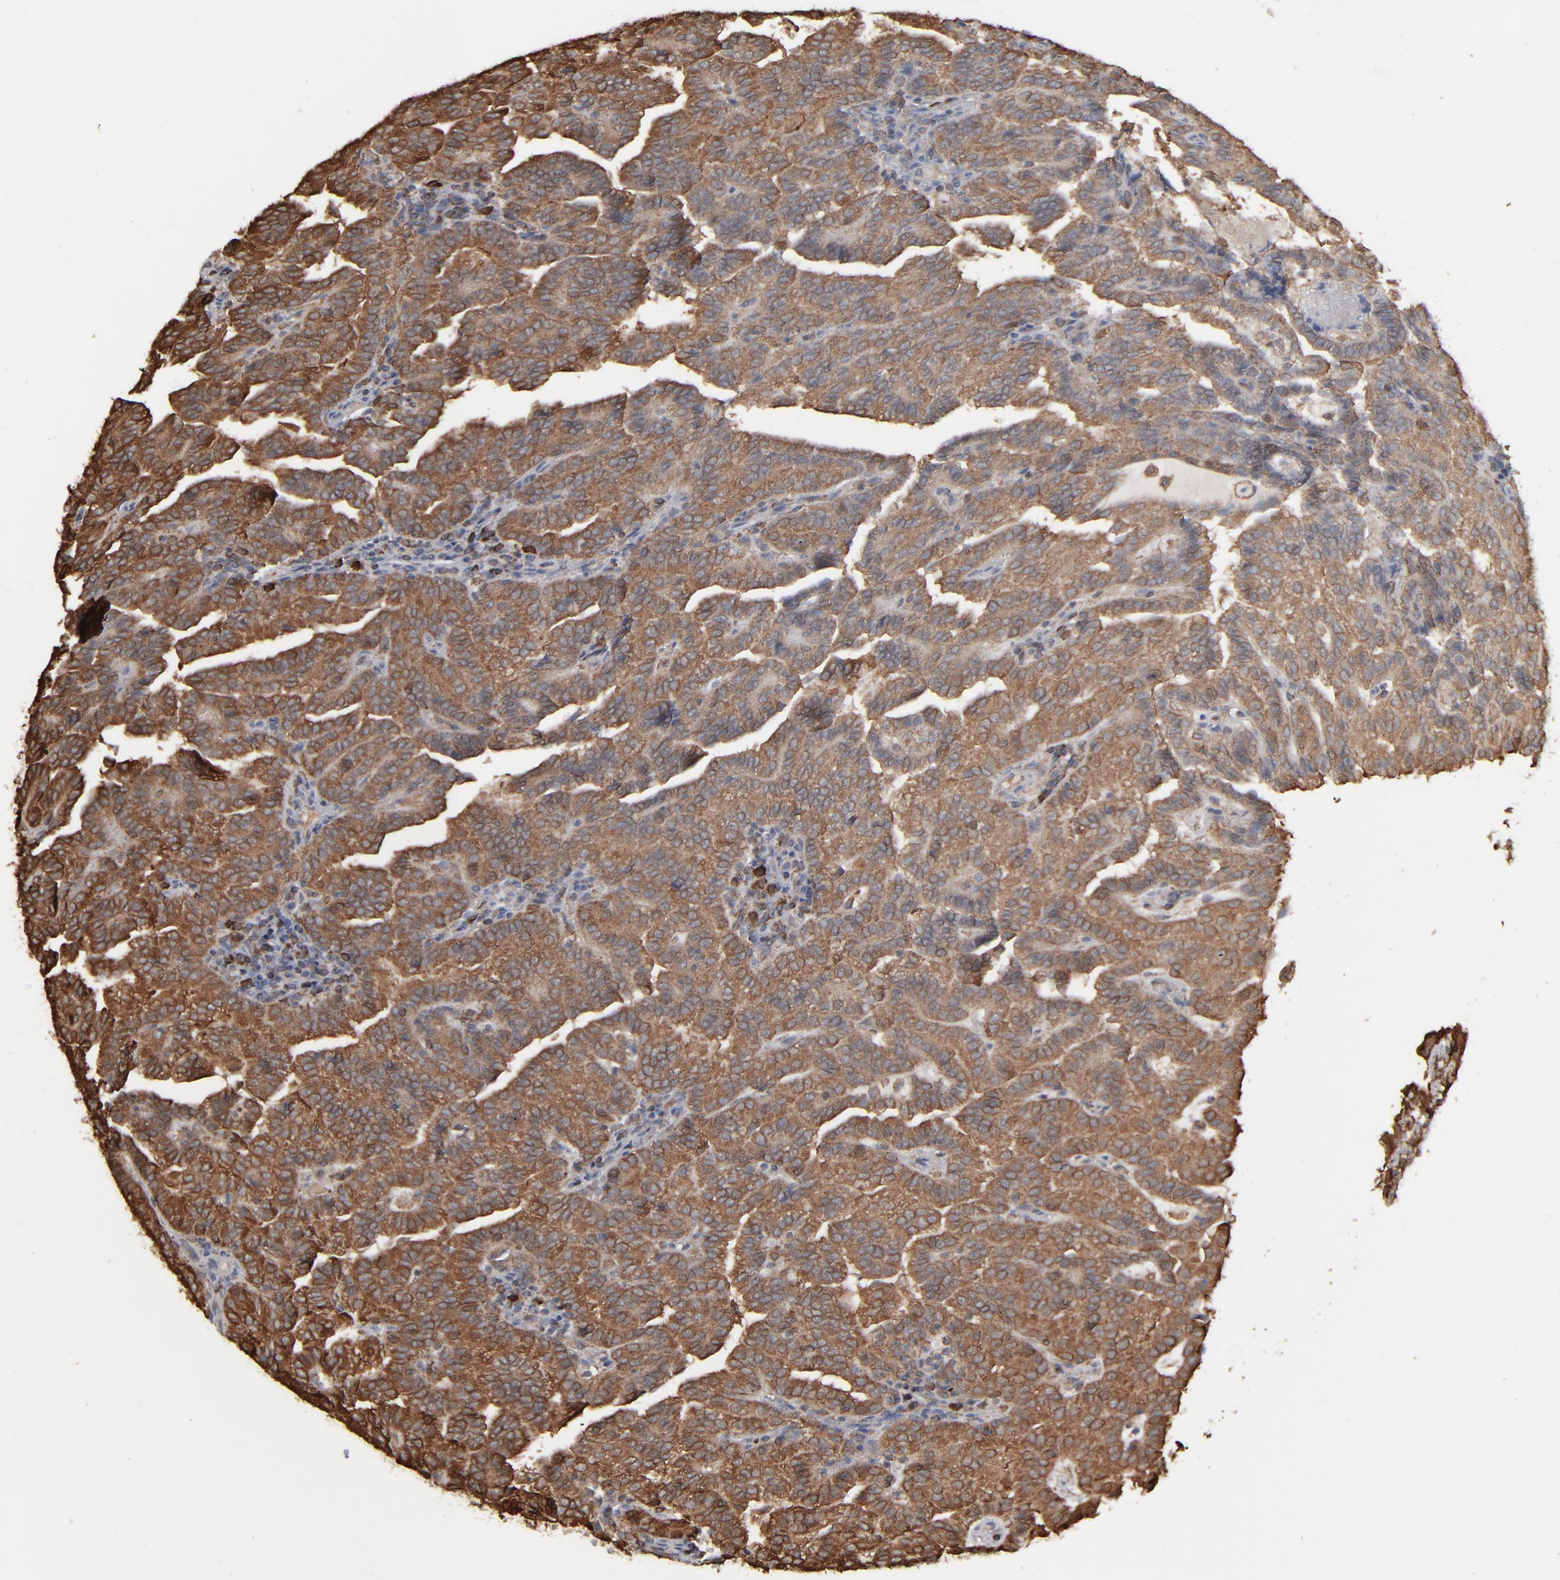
{"staining": {"intensity": "strong", "quantity": ">75%", "location": "cytoplasmic/membranous"}, "tissue": "renal cancer", "cell_type": "Tumor cells", "image_type": "cancer", "snomed": [{"axis": "morphology", "description": "Adenocarcinoma, NOS"}, {"axis": "topography", "description": "Kidney"}], "caption": "A histopathology image of human renal cancer stained for a protein reveals strong cytoplasmic/membranous brown staining in tumor cells.", "gene": "NME1-NME2", "patient": {"sex": "male", "age": 61}}